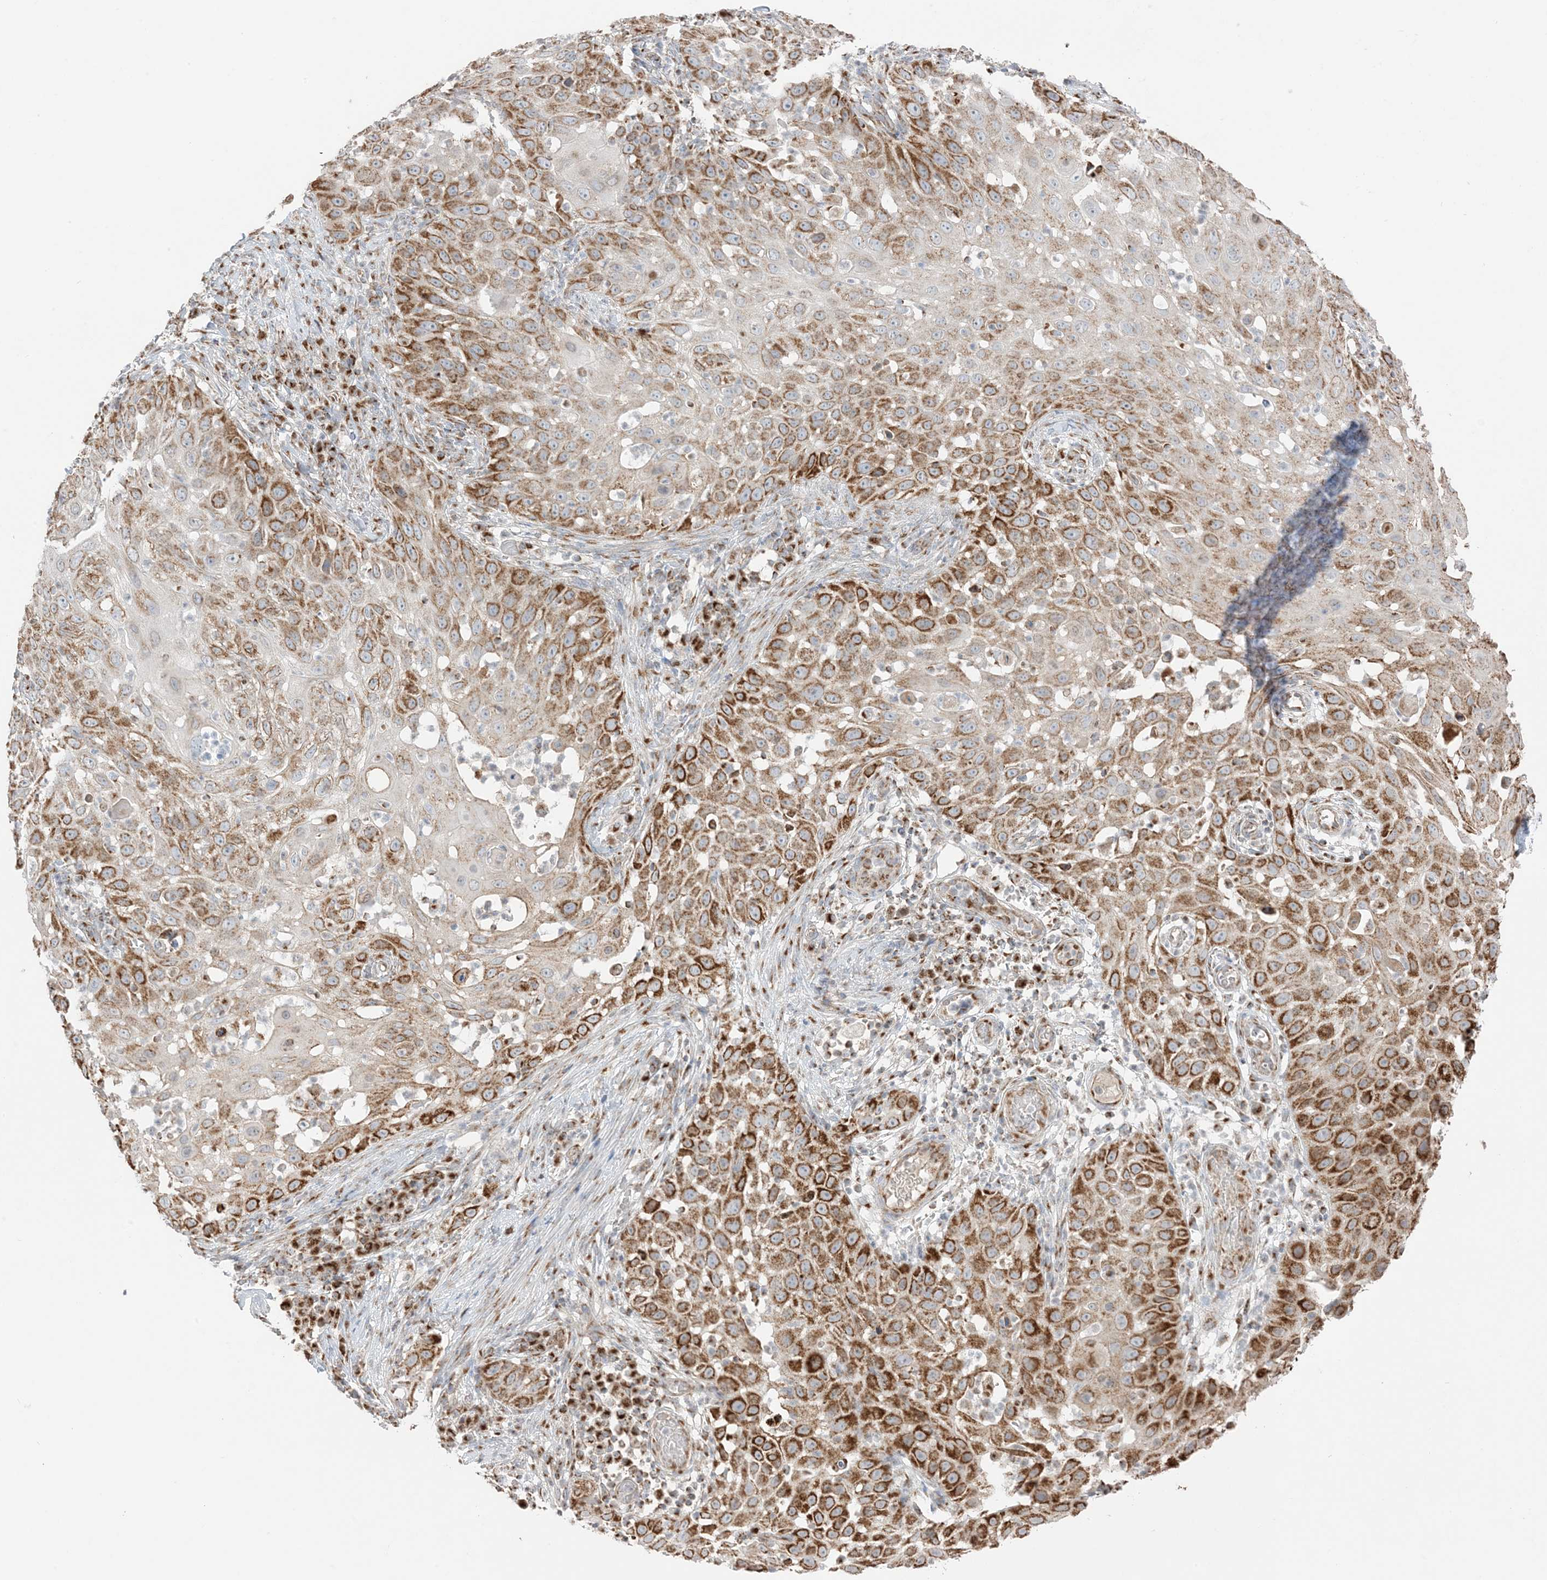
{"staining": {"intensity": "strong", "quantity": ">75%", "location": "cytoplasmic/membranous"}, "tissue": "skin cancer", "cell_type": "Tumor cells", "image_type": "cancer", "snomed": [{"axis": "morphology", "description": "Squamous cell carcinoma, NOS"}, {"axis": "topography", "description": "Skin"}], "caption": "Immunohistochemical staining of human skin cancer displays high levels of strong cytoplasmic/membranous protein staining in approximately >75% of tumor cells.", "gene": "SLC25A12", "patient": {"sex": "female", "age": 44}}